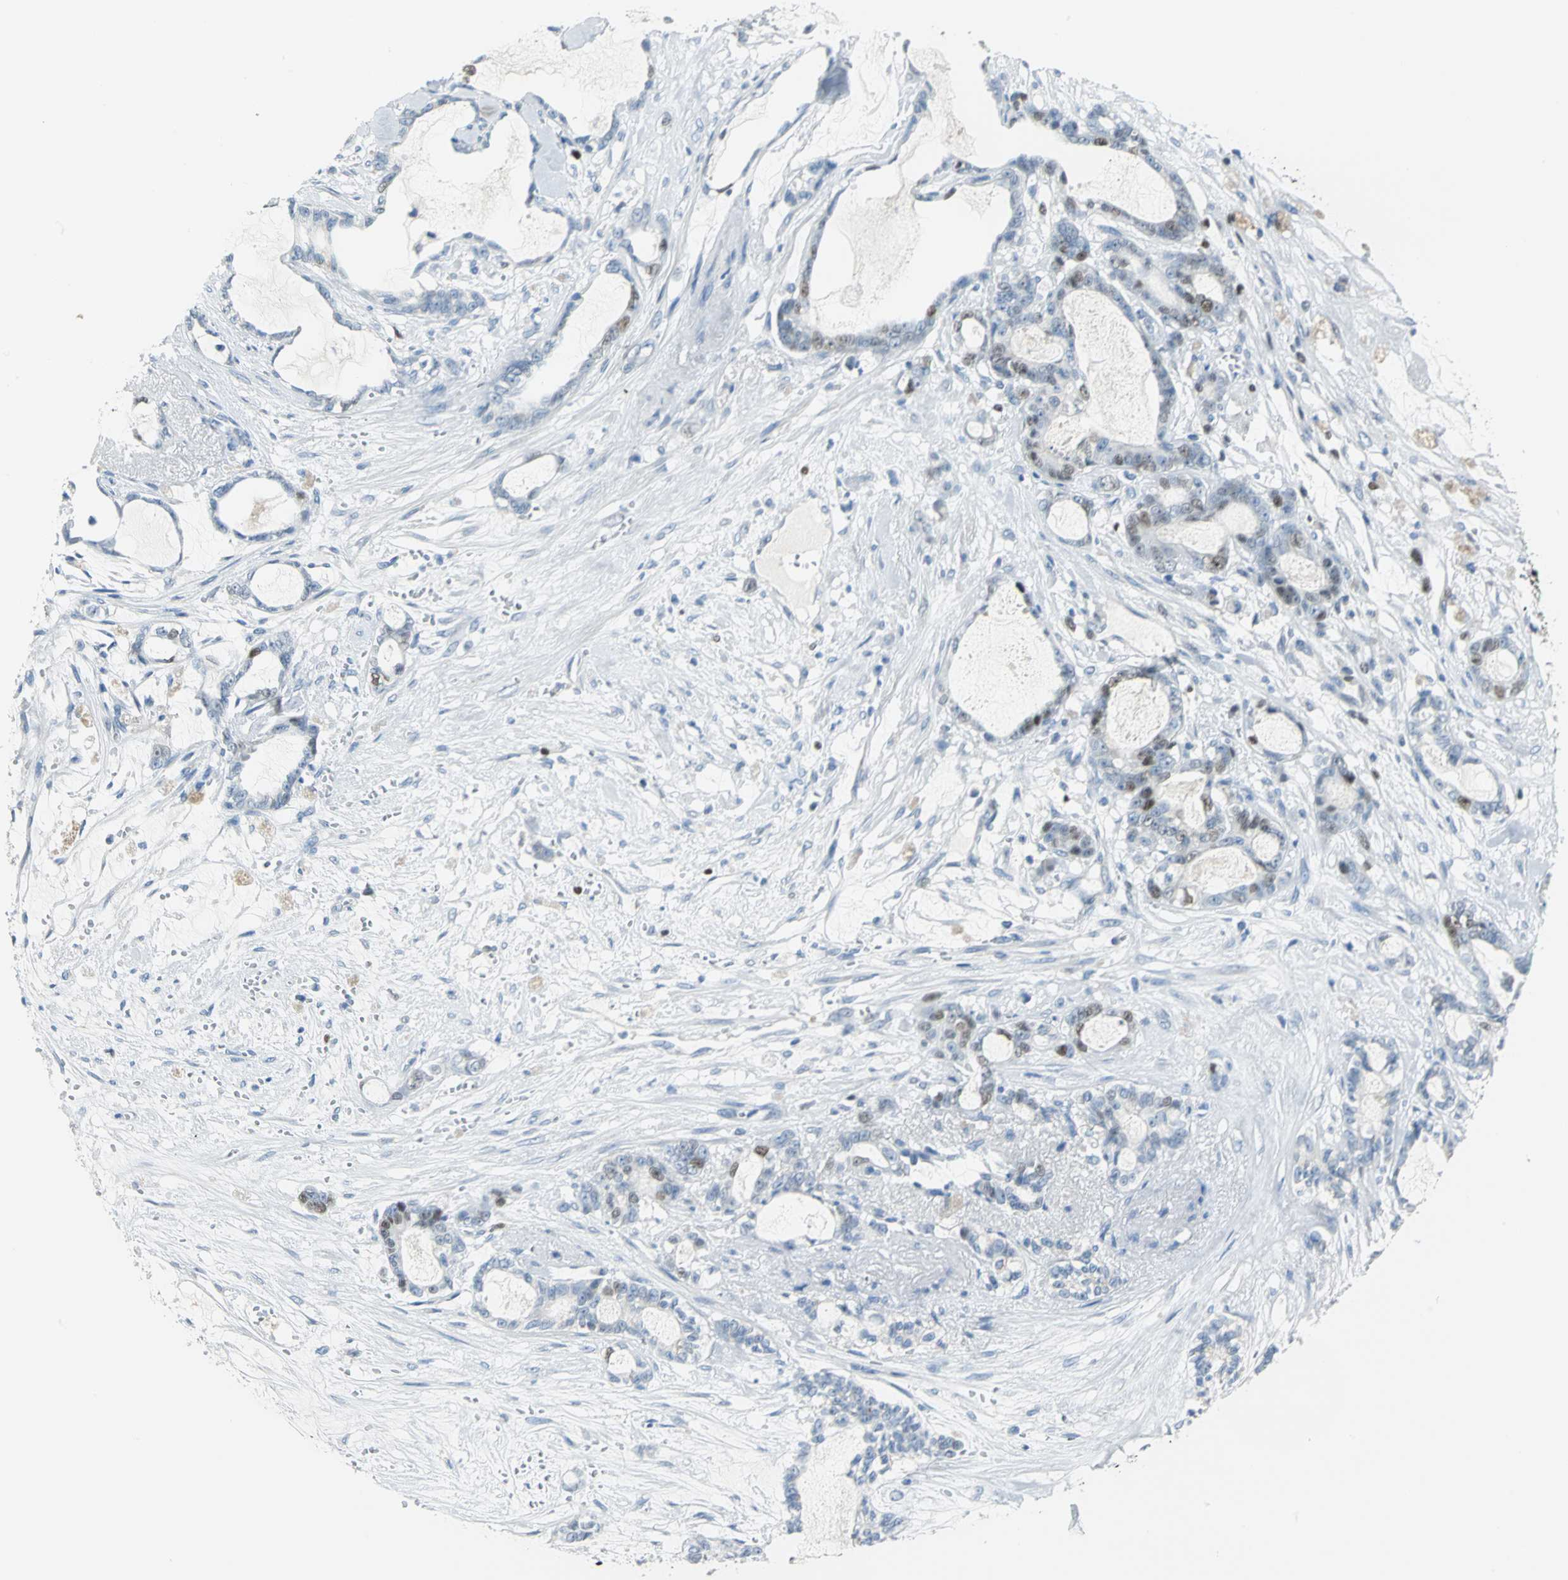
{"staining": {"intensity": "moderate", "quantity": "<25%", "location": "nuclear"}, "tissue": "pancreatic cancer", "cell_type": "Tumor cells", "image_type": "cancer", "snomed": [{"axis": "morphology", "description": "Adenocarcinoma, NOS"}, {"axis": "topography", "description": "Pancreas"}], "caption": "The immunohistochemical stain labels moderate nuclear positivity in tumor cells of adenocarcinoma (pancreatic) tissue.", "gene": "MCM3", "patient": {"sex": "female", "age": 73}}